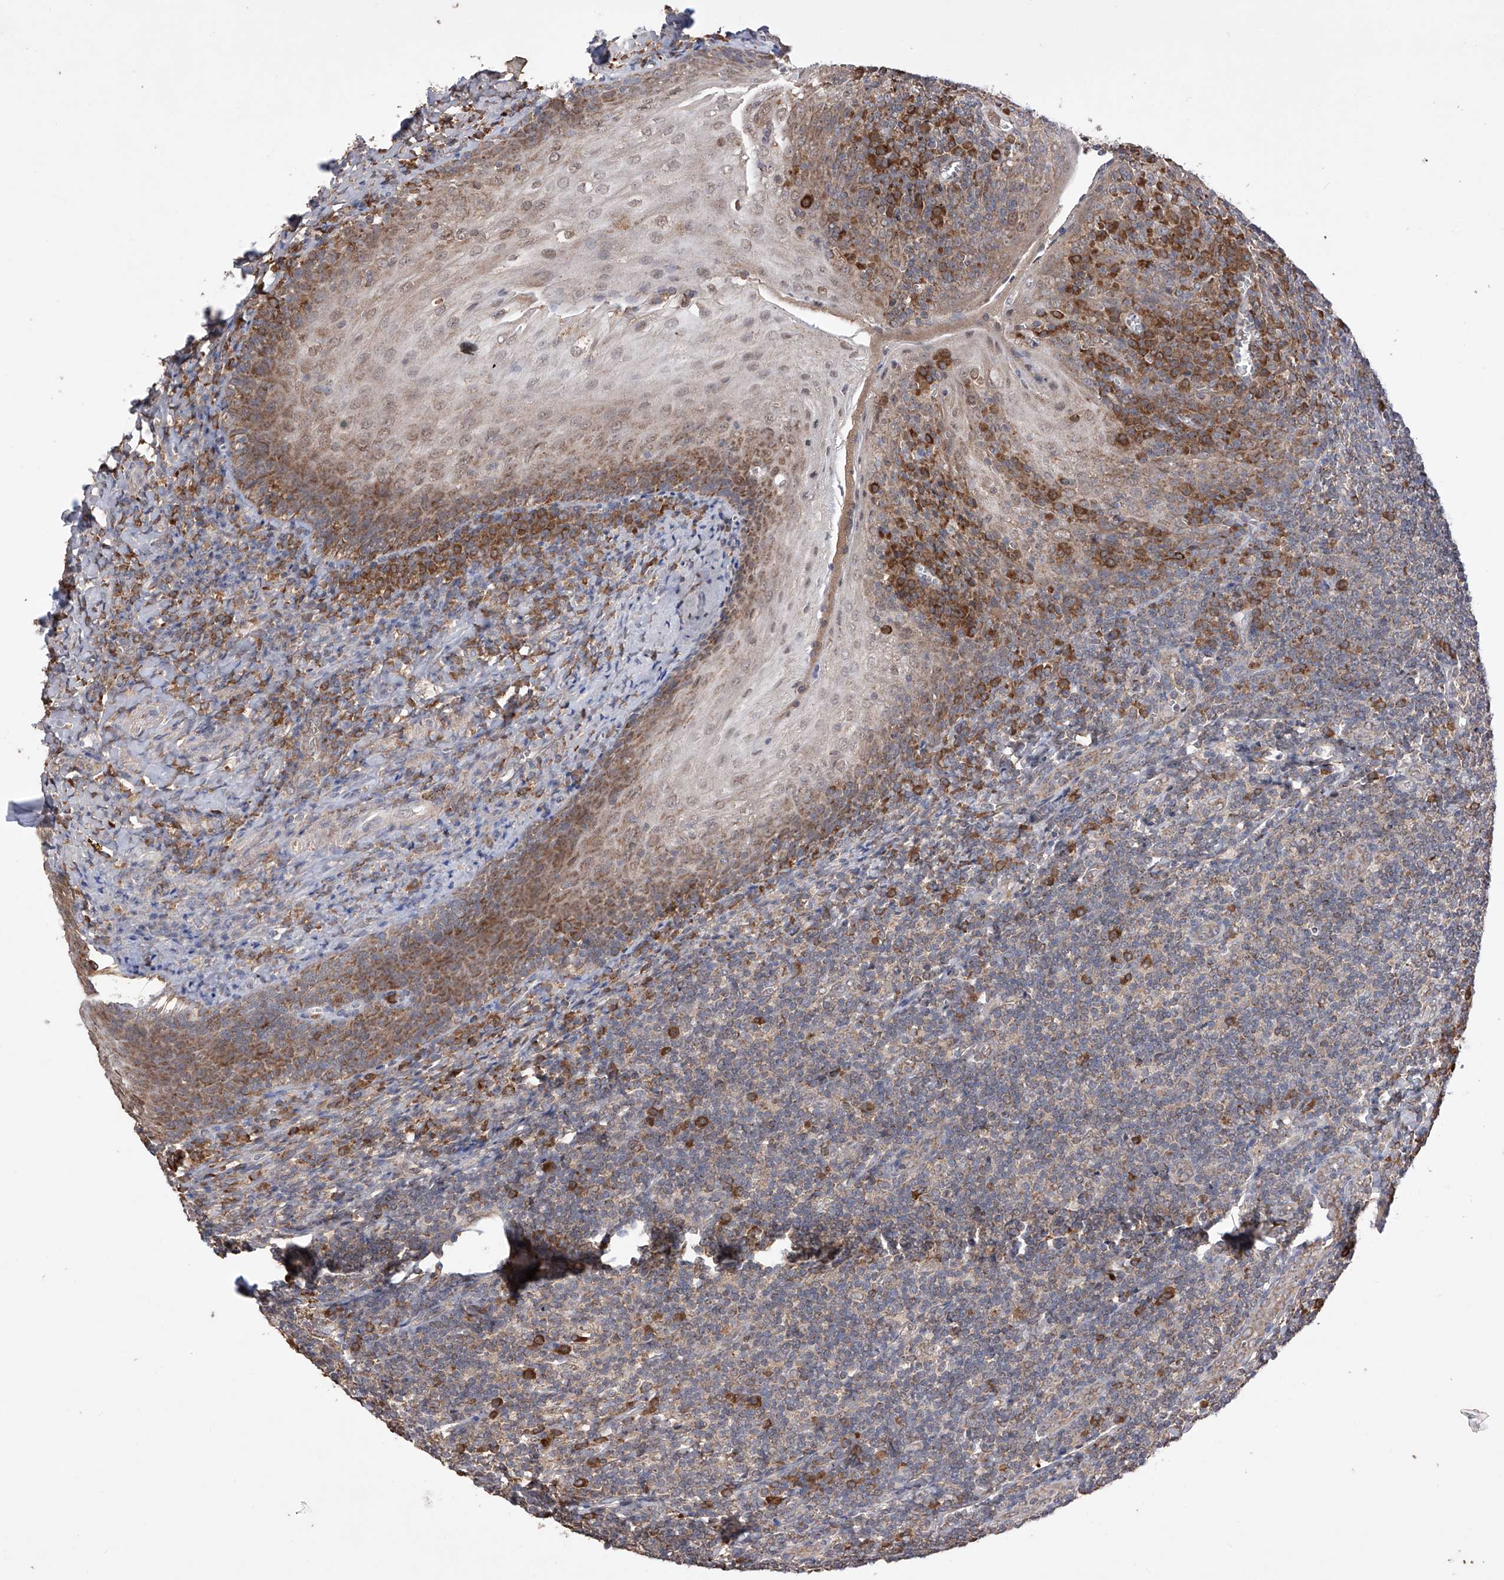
{"staining": {"intensity": "moderate", "quantity": ">75%", "location": "cytoplasmic/membranous"}, "tissue": "tonsil", "cell_type": "Germinal center cells", "image_type": "normal", "snomed": [{"axis": "morphology", "description": "Normal tissue, NOS"}, {"axis": "topography", "description": "Tonsil"}], "caption": "About >75% of germinal center cells in normal human tonsil show moderate cytoplasmic/membranous protein staining as visualized by brown immunohistochemical staining.", "gene": "SDHAF4", "patient": {"sex": "male", "age": 27}}